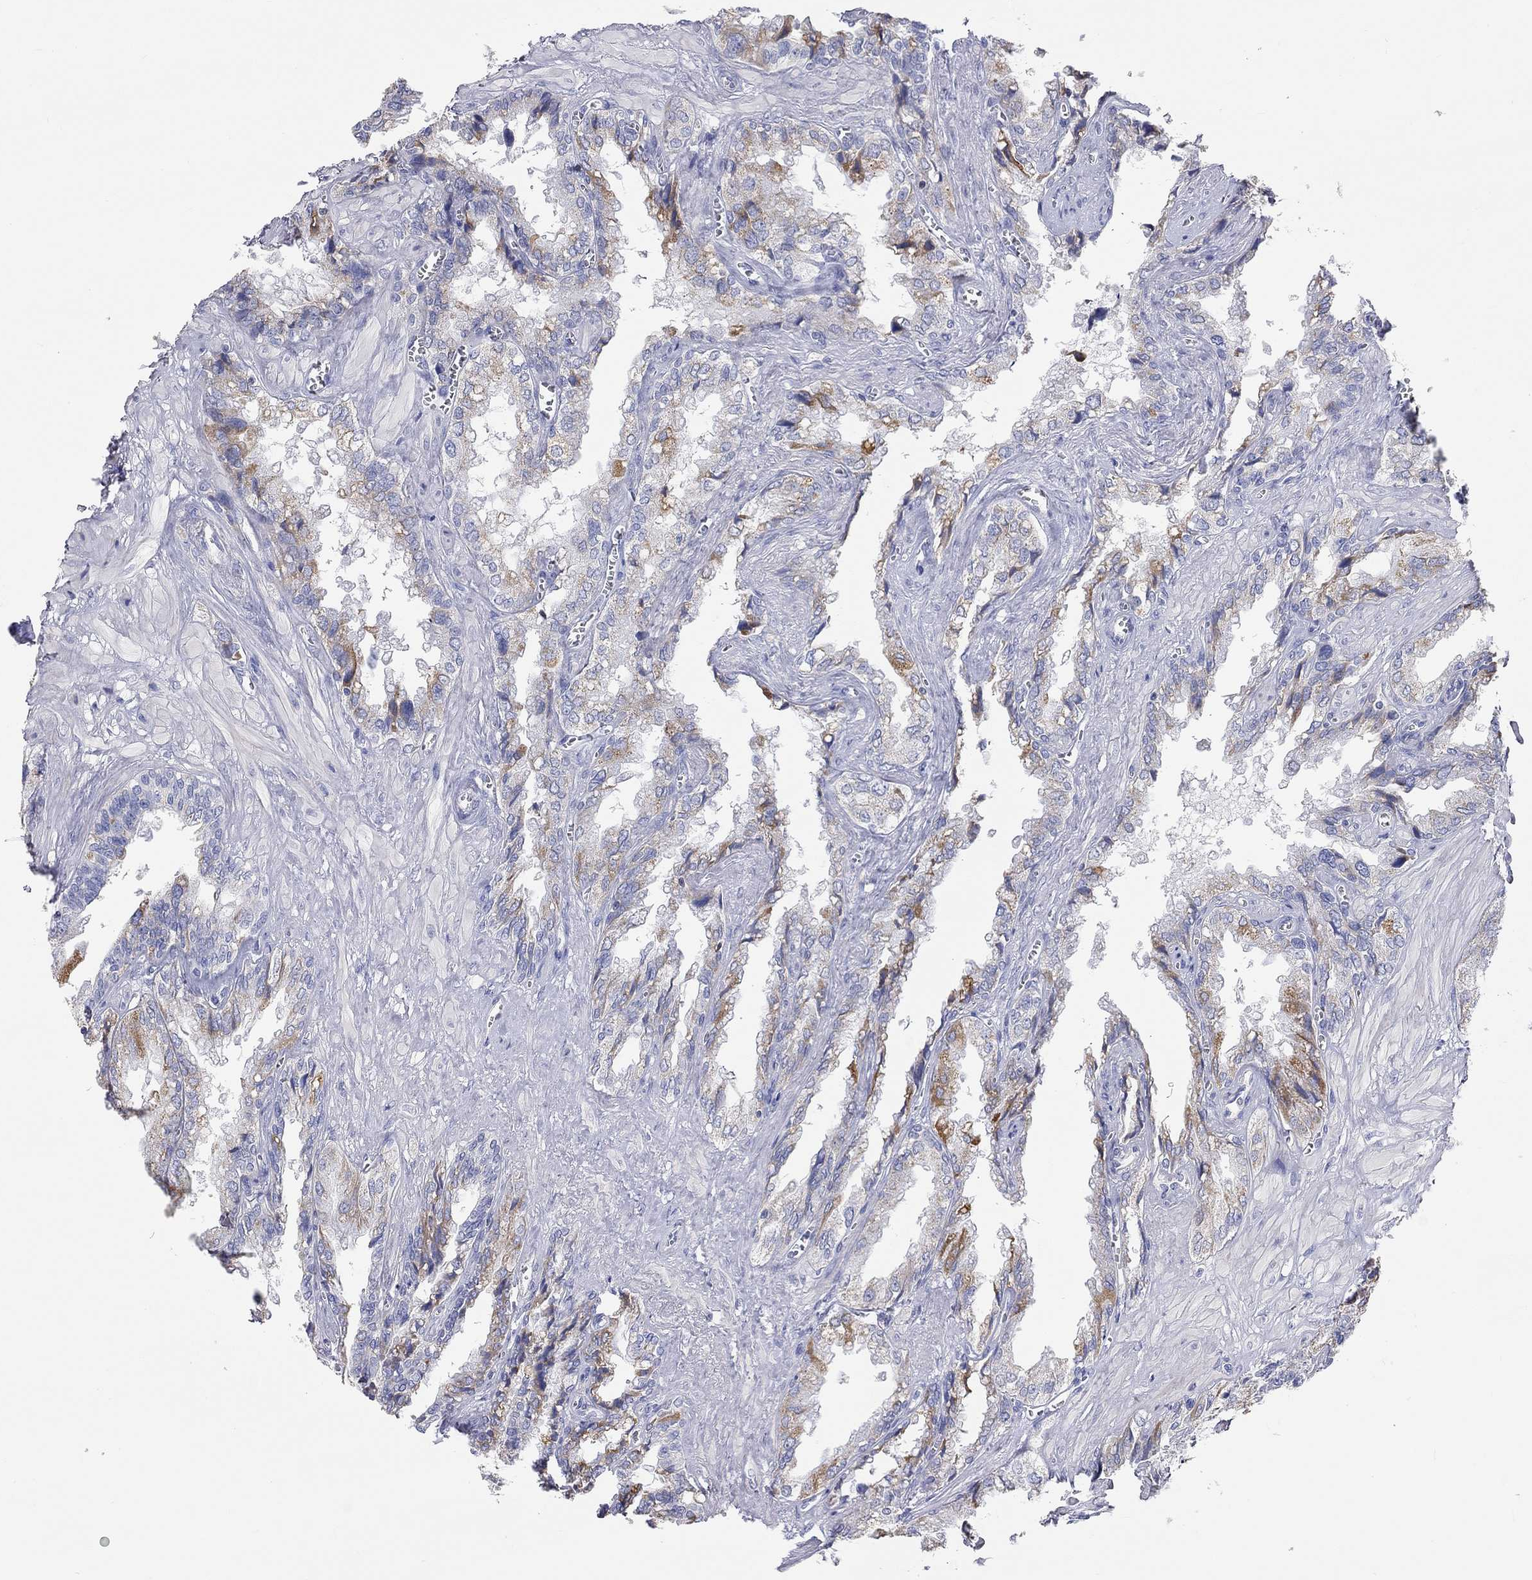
{"staining": {"intensity": "moderate", "quantity": "<25%", "location": "cytoplasmic/membranous"}, "tissue": "seminal vesicle", "cell_type": "Glandular cells", "image_type": "normal", "snomed": [{"axis": "morphology", "description": "Normal tissue, NOS"}, {"axis": "topography", "description": "Seminal veicle"}], "caption": "IHC of normal human seminal vesicle shows low levels of moderate cytoplasmic/membranous staining in about <25% of glandular cells.", "gene": "RCAN1", "patient": {"sex": "male", "age": 67}}